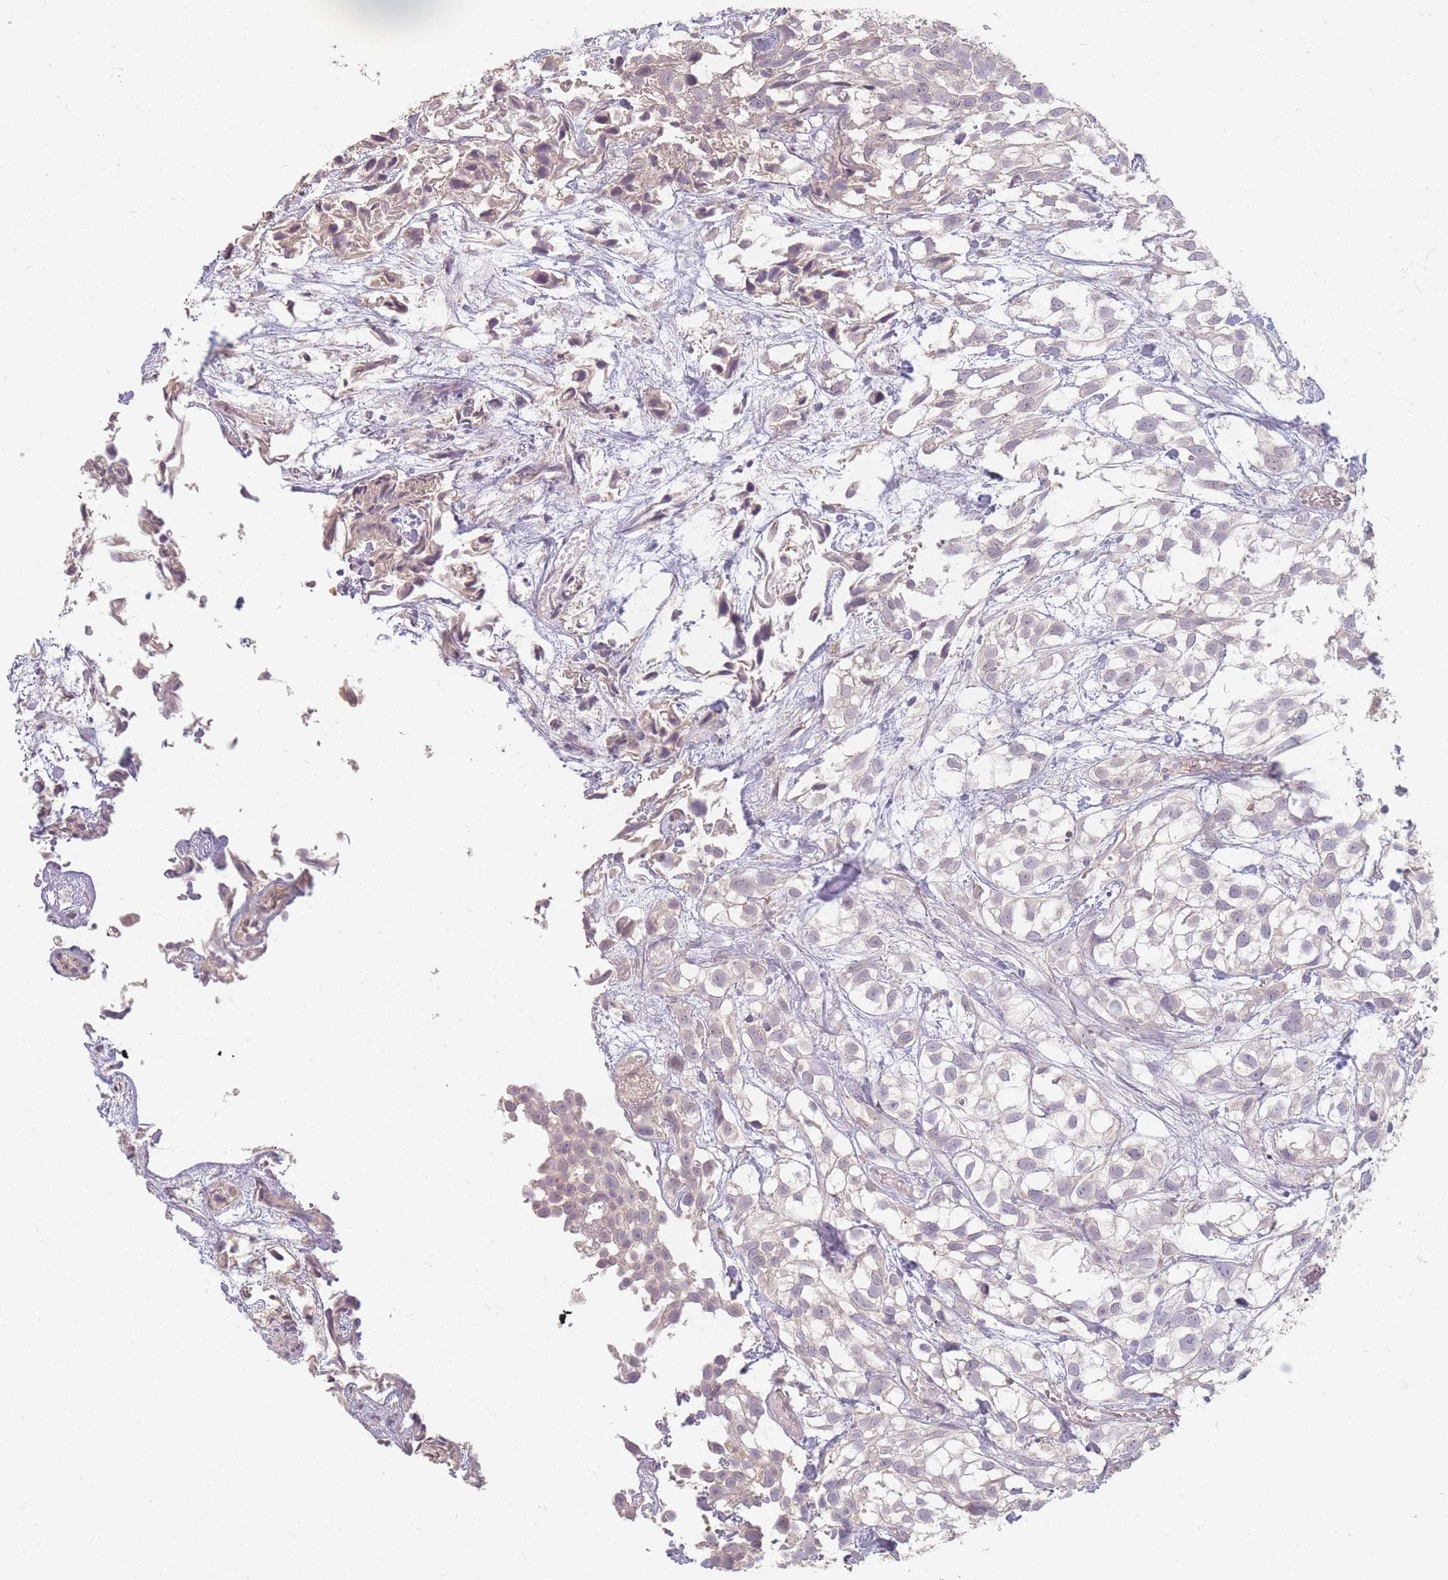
{"staining": {"intensity": "negative", "quantity": "none", "location": "none"}, "tissue": "urothelial cancer", "cell_type": "Tumor cells", "image_type": "cancer", "snomed": [{"axis": "morphology", "description": "Urothelial carcinoma, High grade"}, {"axis": "topography", "description": "Urinary bladder"}], "caption": "Tumor cells are negative for protein expression in human urothelial cancer.", "gene": "RFTN1", "patient": {"sex": "male", "age": 56}}